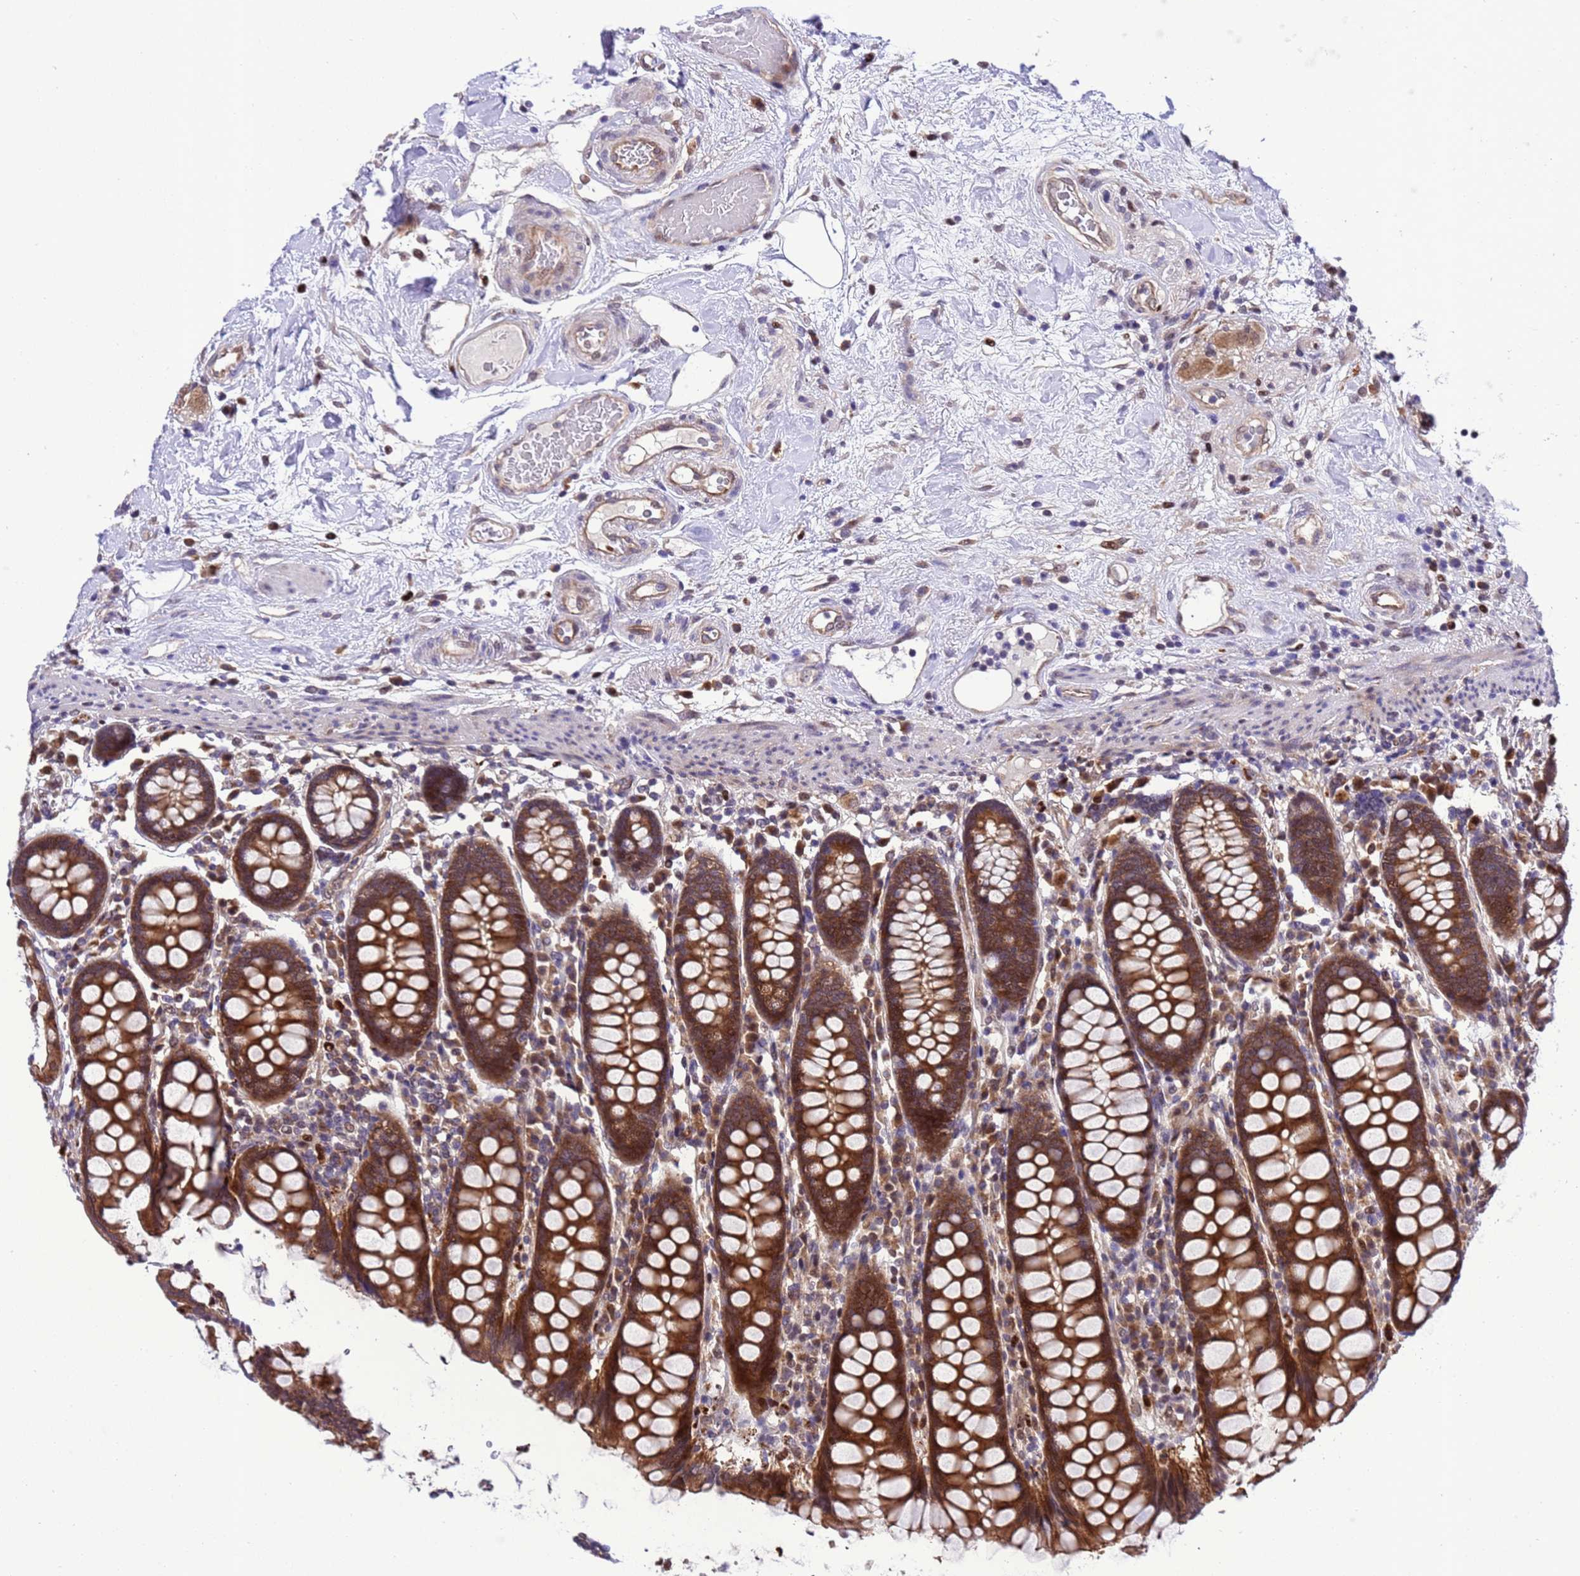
{"staining": {"intensity": "weak", "quantity": ">75%", "location": "cytoplasmic/membranous"}, "tissue": "colon", "cell_type": "Endothelial cells", "image_type": "normal", "snomed": [{"axis": "morphology", "description": "Normal tissue, NOS"}, {"axis": "topography", "description": "Colon"}], "caption": "Immunohistochemical staining of benign colon shows weak cytoplasmic/membranous protein staining in about >75% of endothelial cells. The protein is shown in brown color, while the nuclei are stained blue.", "gene": "RASD1", "patient": {"sex": "female", "age": 79}}